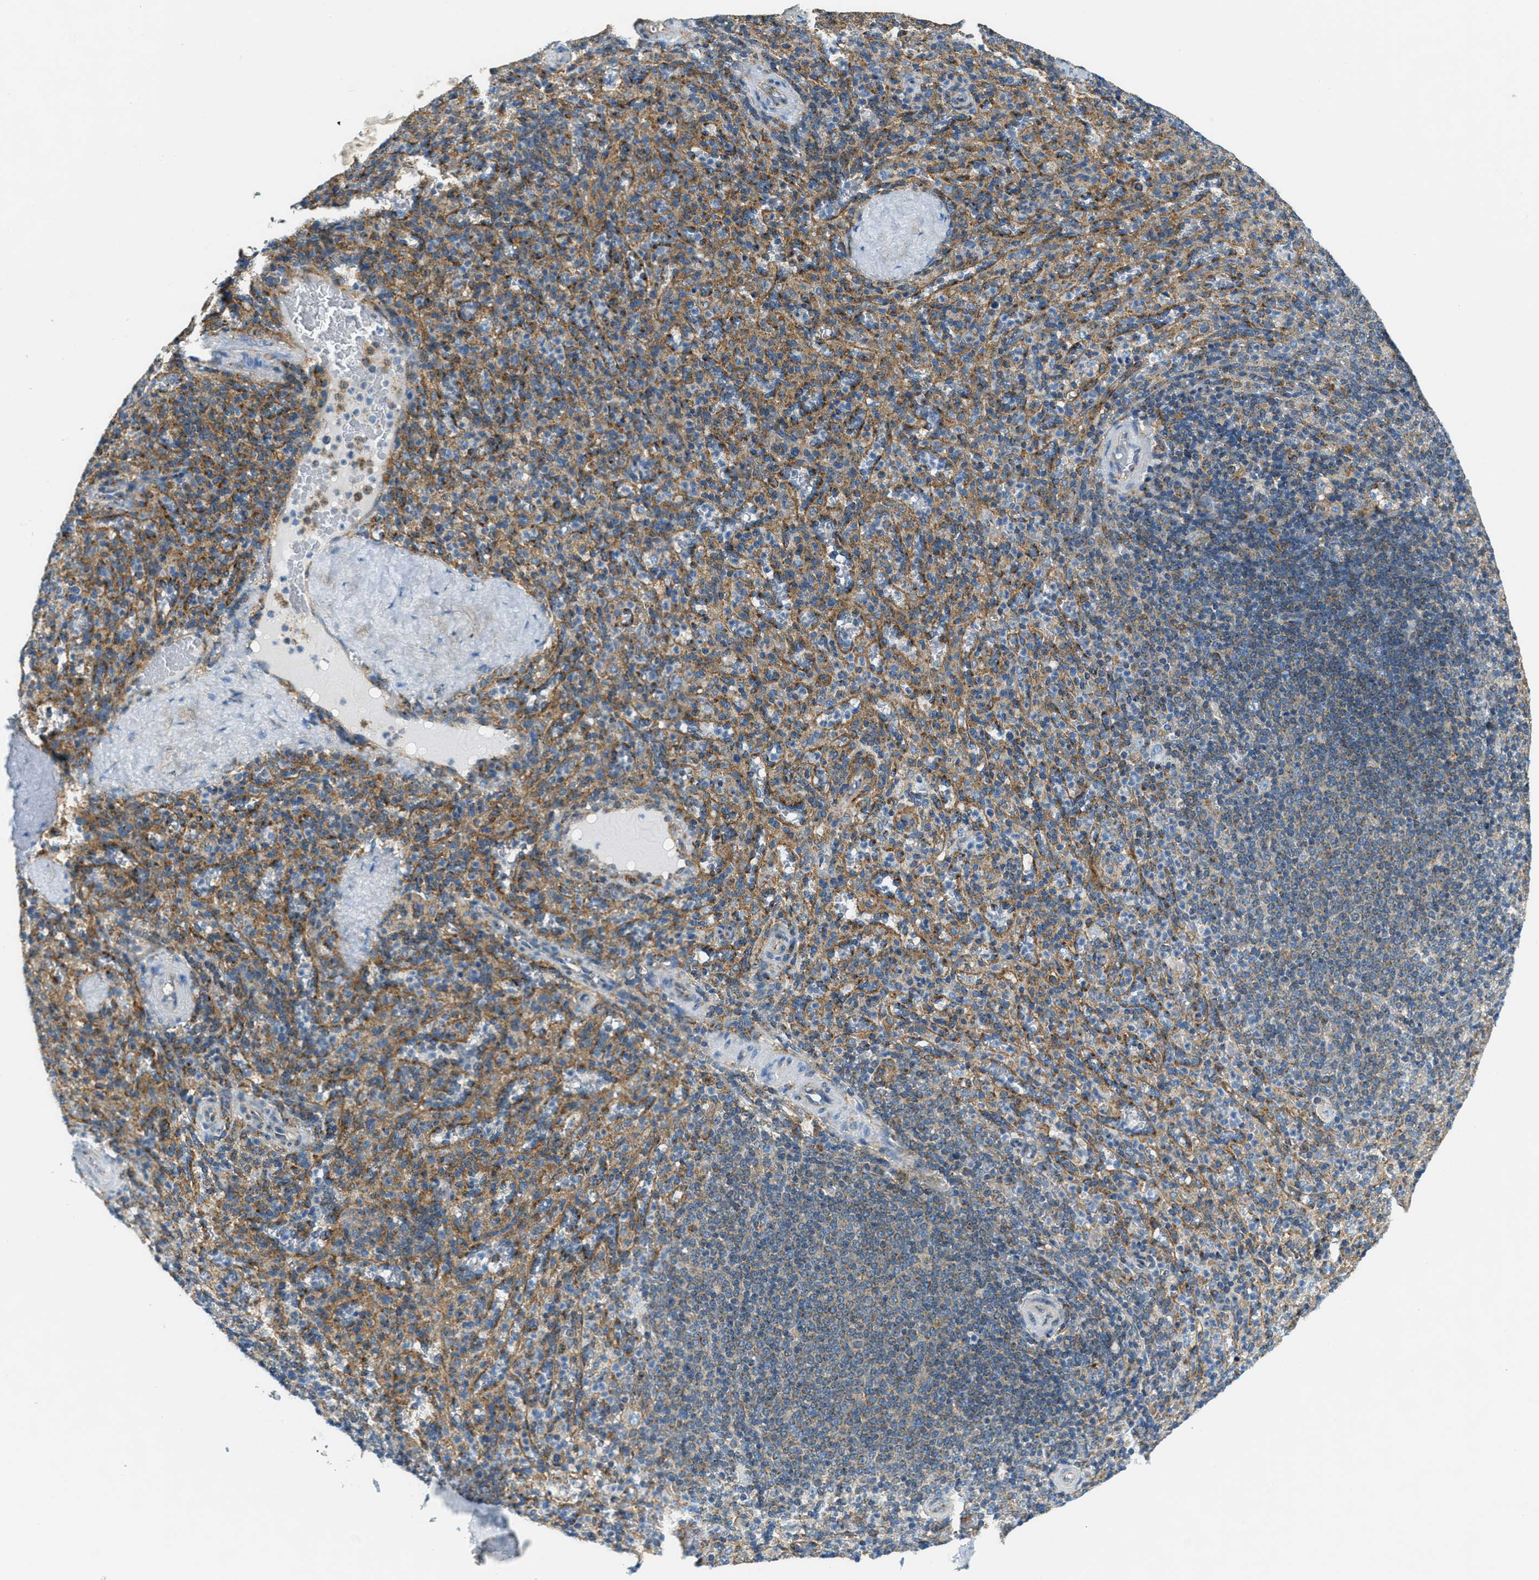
{"staining": {"intensity": "moderate", "quantity": "25%-75%", "location": "cytoplasmic/membranous"}, "tissue": "spleen", "cell_type": "Cells in red pulp", "image_type": "normal", "snomed": [{"axis": "morphology", "description": "Normal tissue, NOS"}, {"axis": "topography", "description": "Spleen"}], "caption": "Immunohistochemistry (IHC) staining of unremarkable spleen, which exhibits medium levels of moderate cytoplasmic/membranous staining in approximately 25%-75% of cells in red pulp indicating moderate cytoplasmic/membranous protein expression. The staining was performed using DAB (brown) for protein detection and nuclei were counterstained in hematoxylin (blue).", "gene": "AP2B1", "patient": {"sex": "male", "age": 36}}